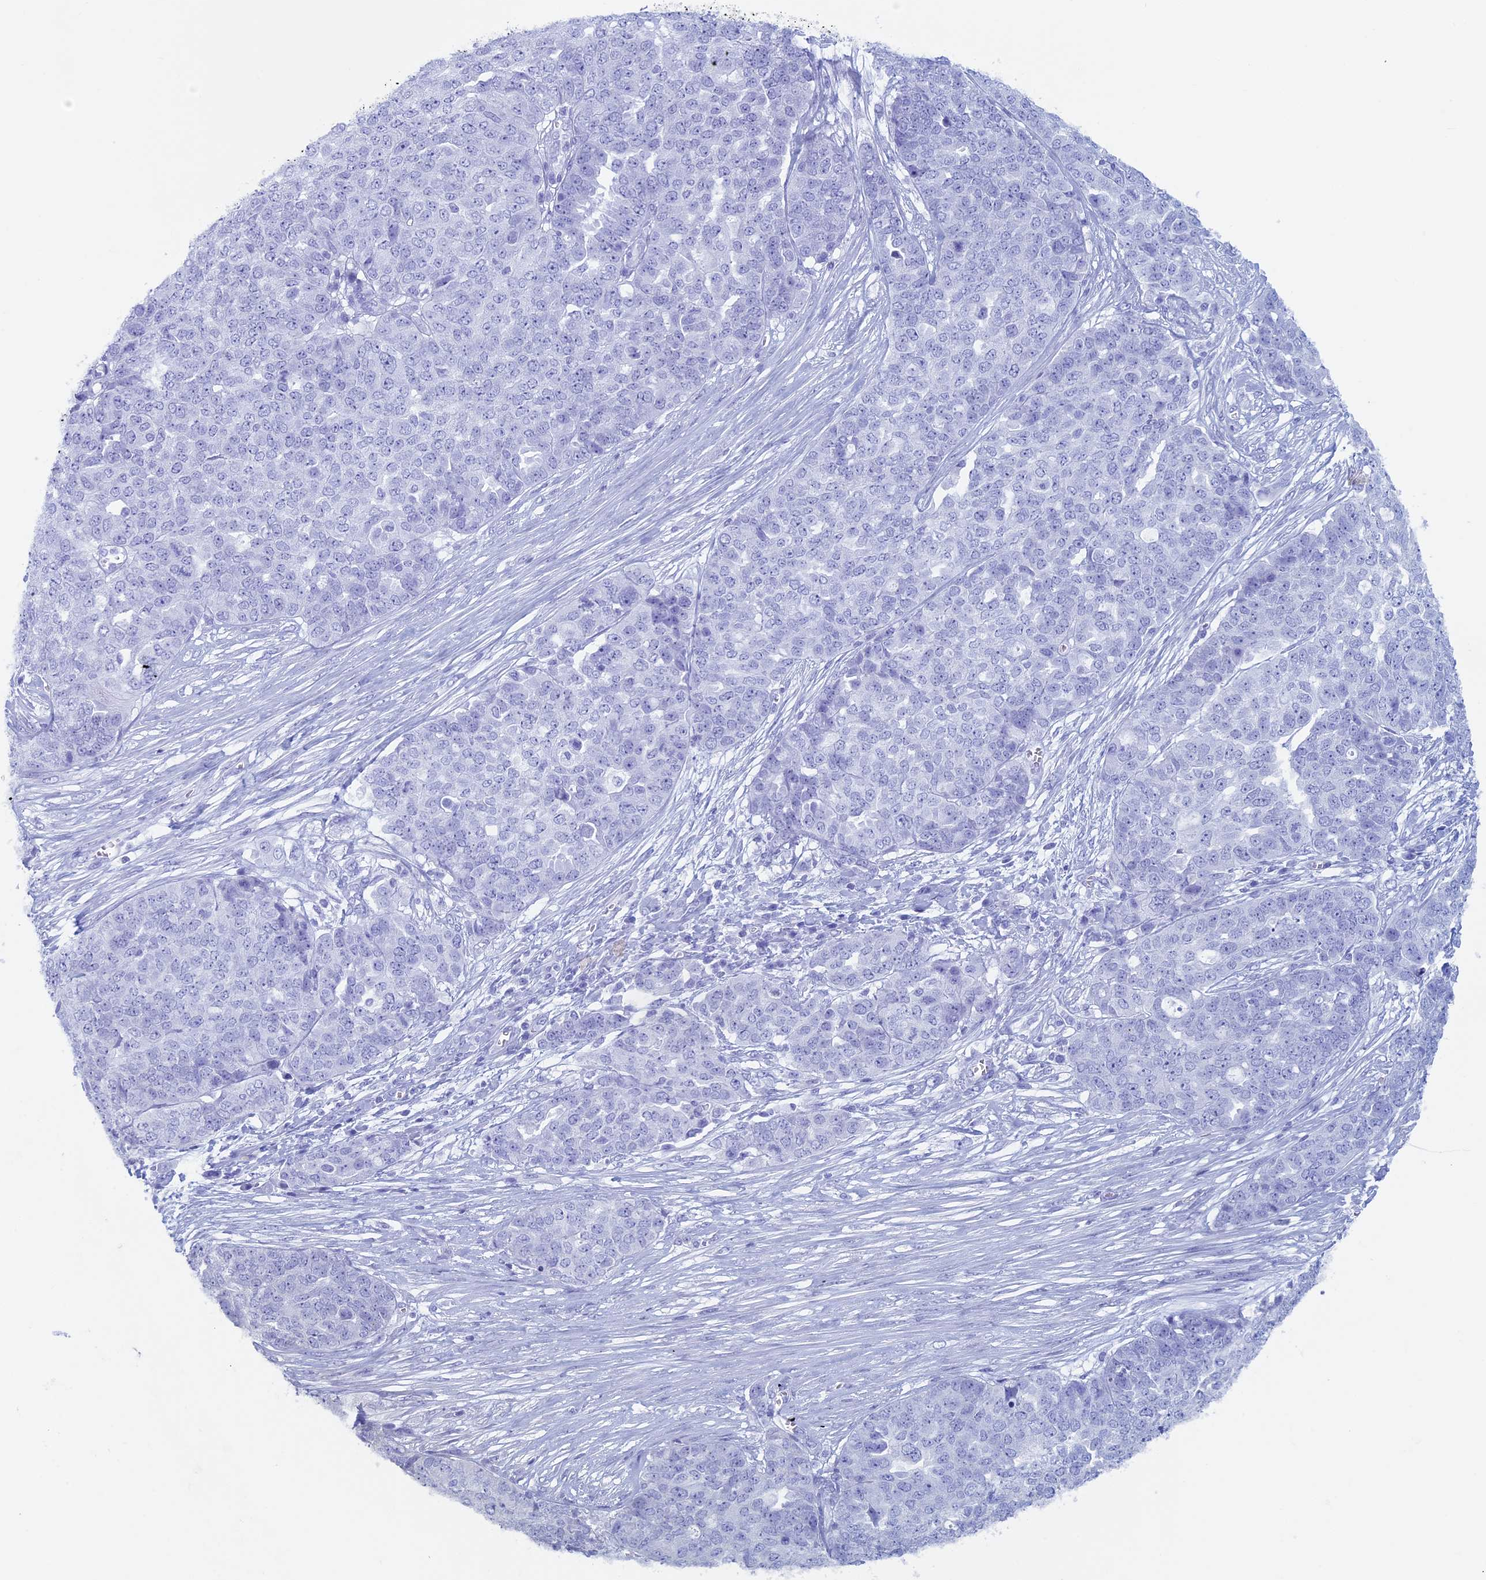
{"staining": {"intensity": "negative", "quantity": "none", "location": "none"}, "tissue": "ovarian cancer", "cell_type": "Tumor cells", "image_type": "cancer", "snomed": [{"axis": "morphology", "description": "Cystadenocarcinoma, serous, NOS"}, {"axis": "topography", "description": "Soft tissue"}, {"axis": "topography", "description": "Ovary"}], "caption": "Photomicrograph shows no significant protein expression in tumor cells of ovarian cancer (serous cystadenocarcinoma).", "gene": "RCCD1", "patient": {"sex": "female", "age": 57}}